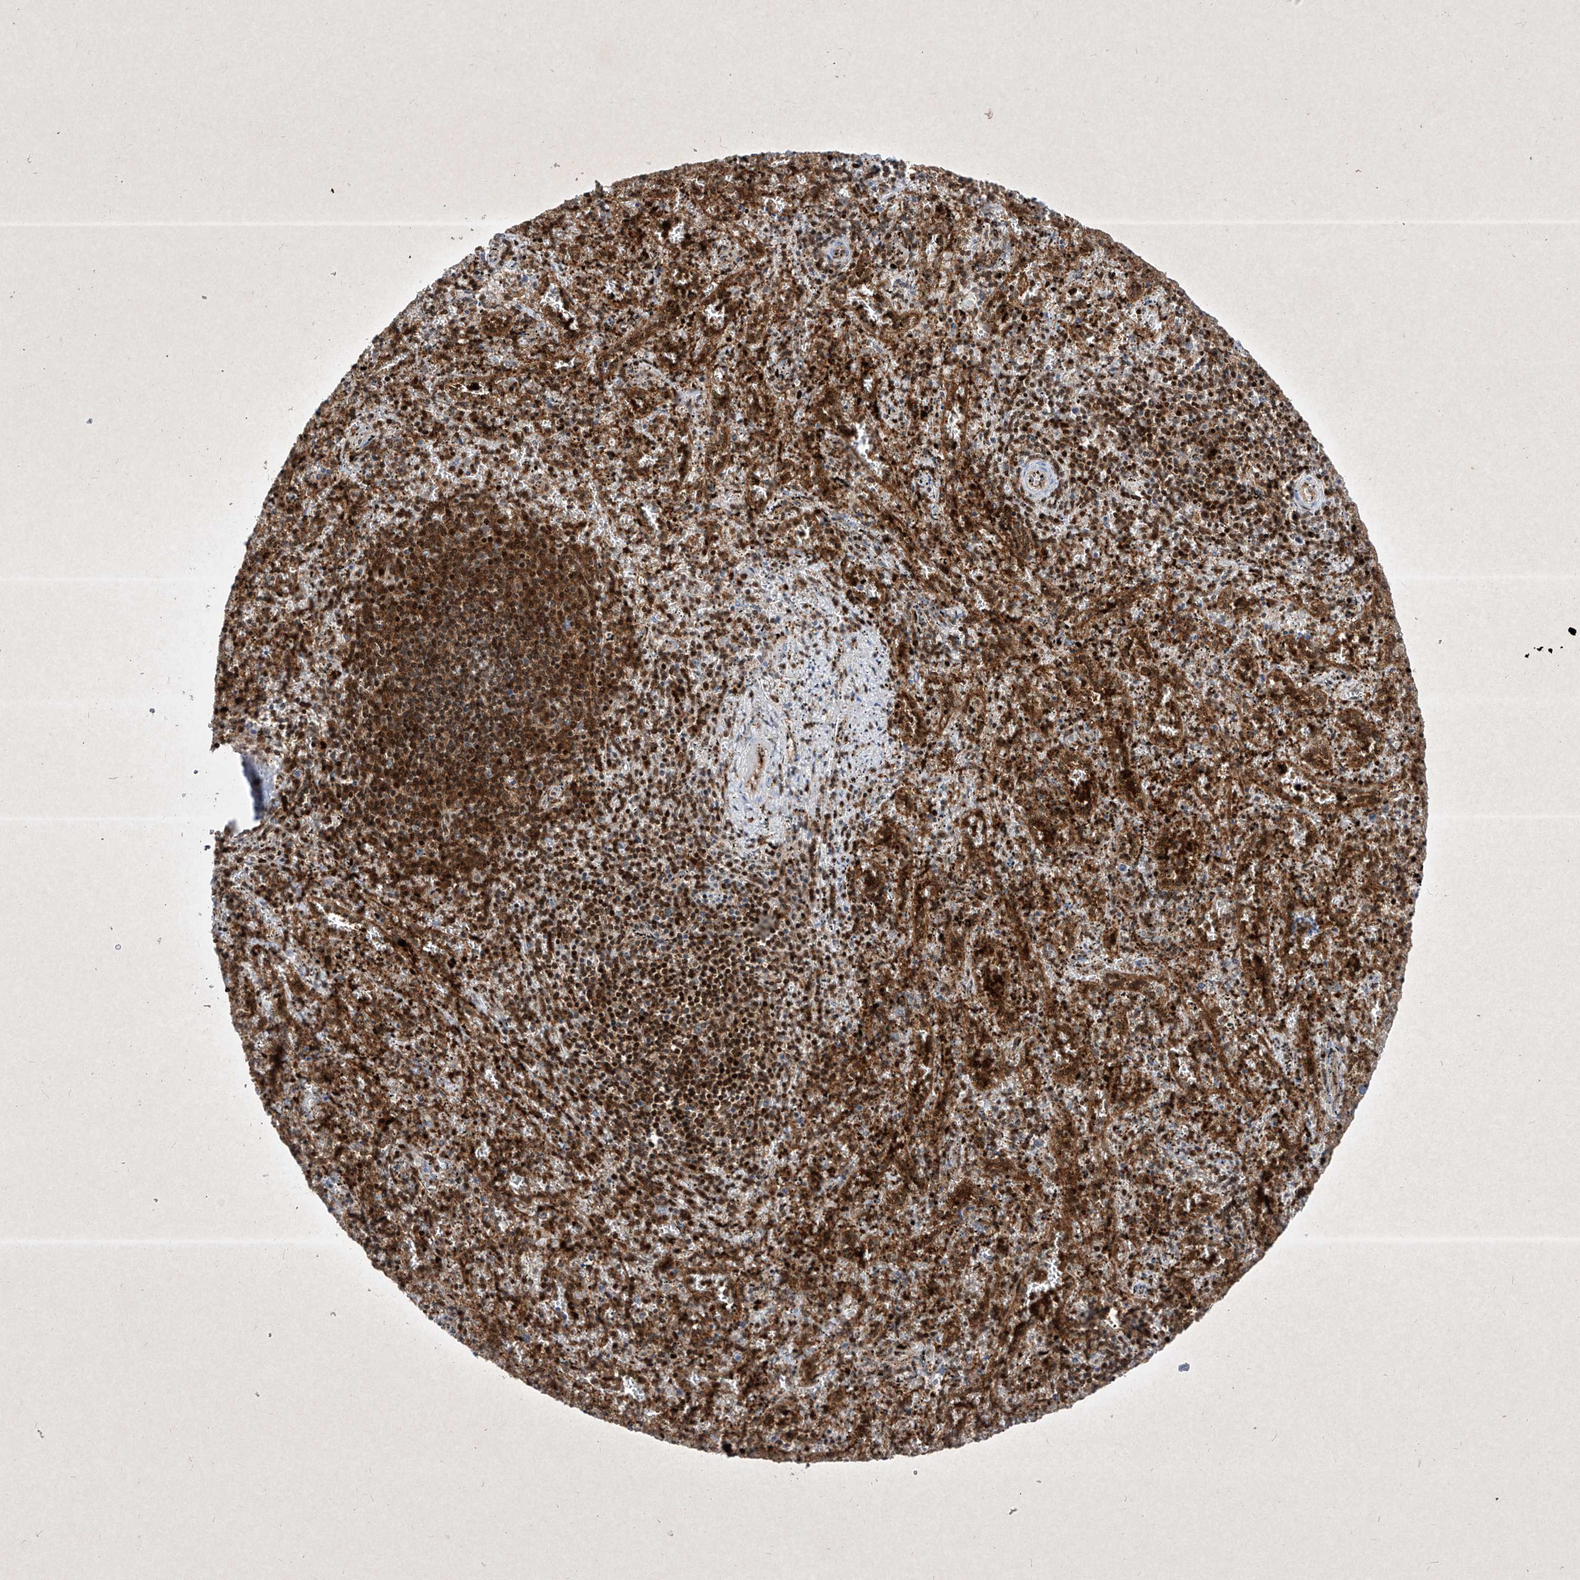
{"staining": {"intensity": "strong", "quantity": "25%-75%", "location": "cytoplasmic/membranous,nuclear"}, "tissue": "spleen", "cell_type": "Cells in red pulp", "image_type": "normal", "snomed": [{"axis": "morphology", "description": "Normal tissue, NOS"}, {"axis": "topography", "description": "Spleen"}], "caption": "Cells in red pulp reveal high levels of strong cytoplasmic/membranous,nuclear positivity in approximately 25%-75% of cells in unremarkable human spleen. Ihc stains the protein of interest in brown and the nuclei are stained blue.", "gene": "PSMB10", "patient": {"sex": "male", "age": 11}}